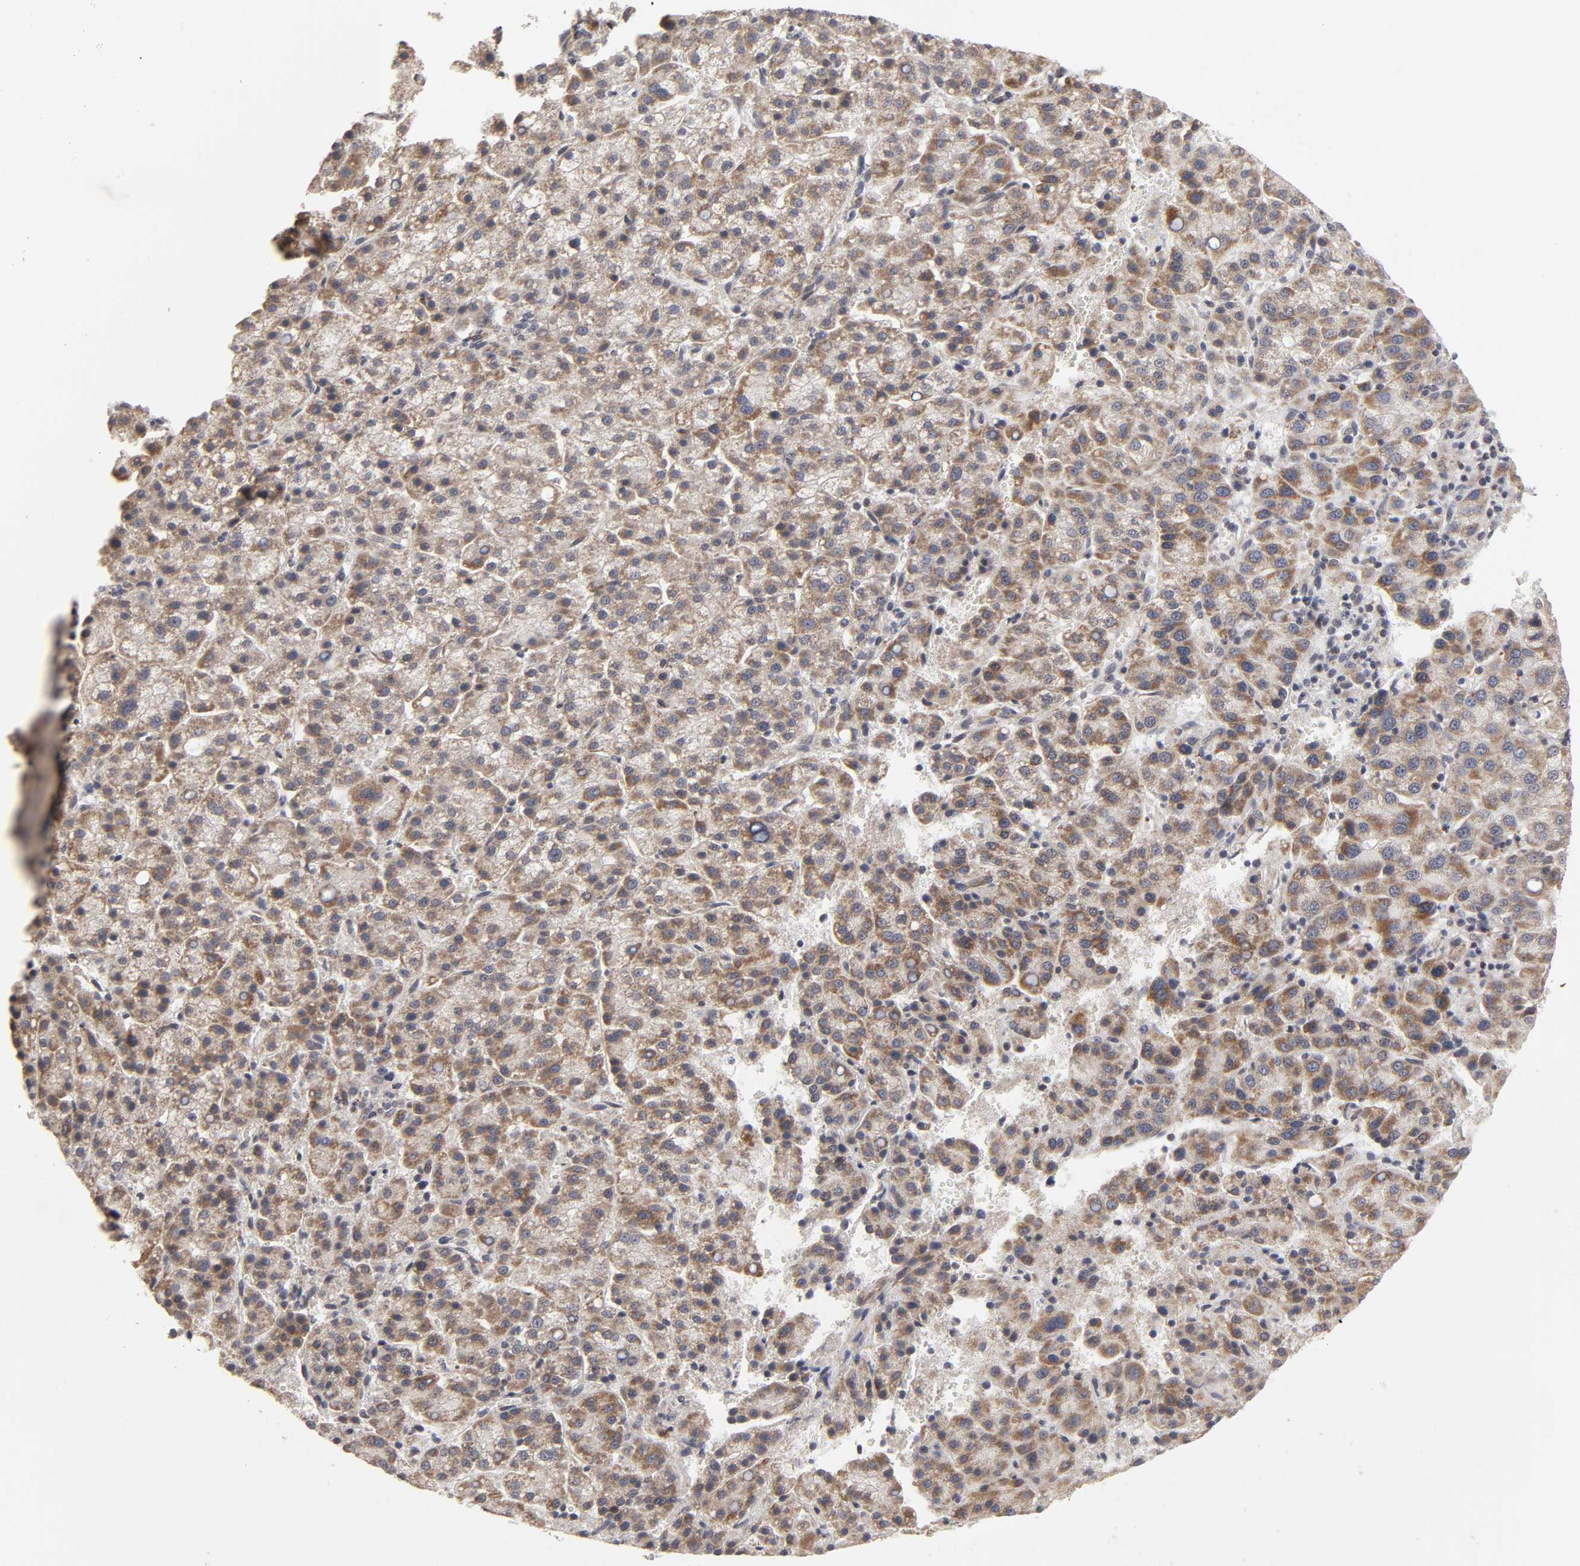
{"staining": {"intensity": "moderate", "quantity": ">75%", "location": "cytoplasmic/membranous"}, "tissue": "liver cancer", "cell_type": "Tumor cells", "image_type": "cancer", "snomed": [{"axis": "morphology", "description": "Carcinoma, Hepatocellular, NOS"}, {"axis": "topography", "description": "Liver"}], "caption": "Human liver cancer stained for a protein (brown) shows moderate cytoplasmic/membranous positive expression in about >75% of tumor cells.", "gene": "AUH", "patient": {"sex": "female", "age": 58}}